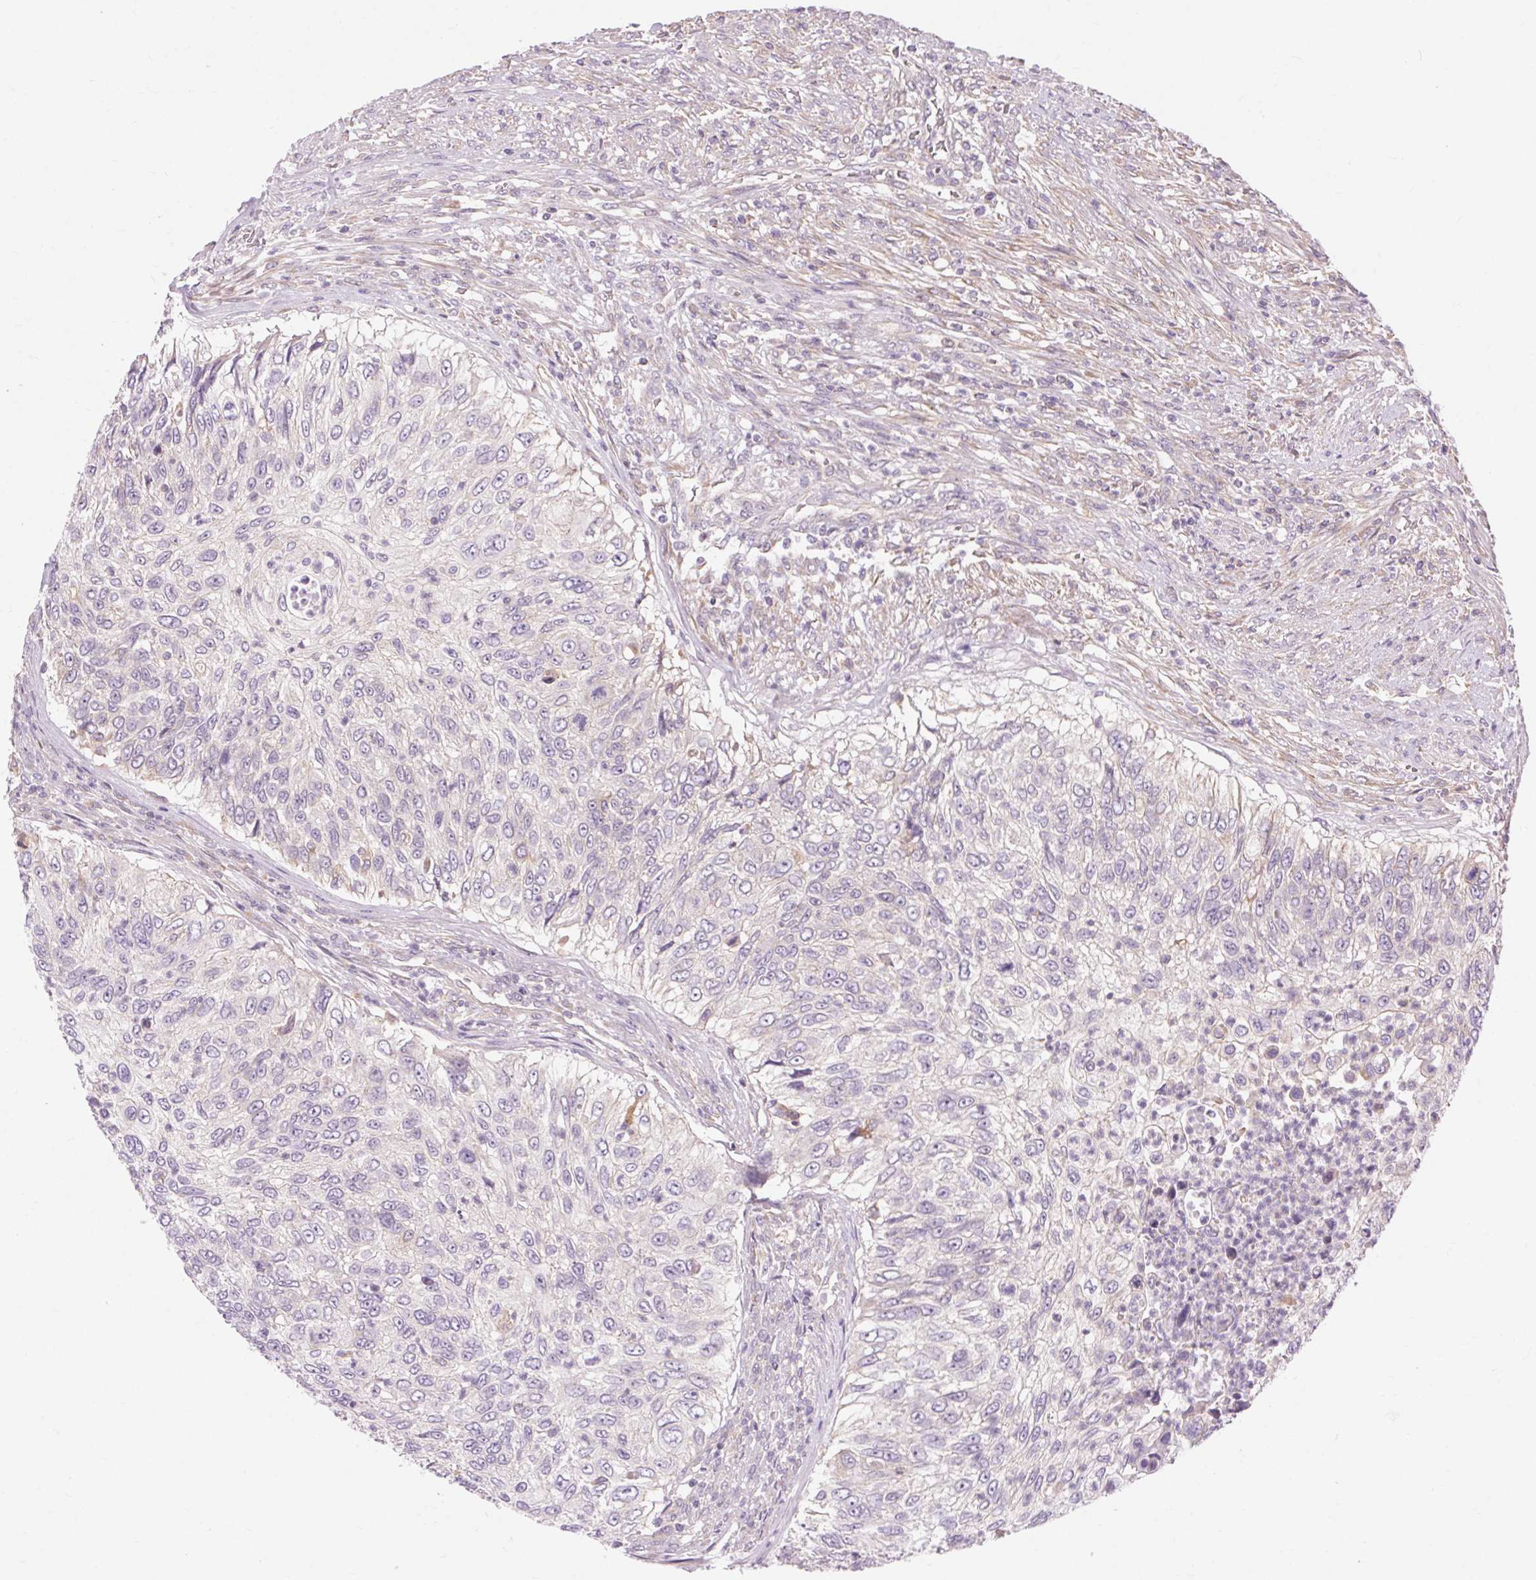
{"staining": {"intensity": "negative", "quantity": "none", "location": "none"}, "tissue": "urothelial cancer", "cell_type": "Tumor cells", "image_type": "cancer", "snomed": [{"axis": "morphology", "description": "Urothelial carcinoma, High grade"}, {"axis": "topography", "description": "Urinary bladder"}], "caption": "Immunohistochemical staining of human urothelial cancer exhibits no significant positivity in tumor cells. Brightfield microscopy of IHC stained with DAB (3,3'-diaminobenzidine) (brown) and hematoxylin (blue), captured at high magnification.", "gene": "TM6SF1", "patient": {"sex": "female", "age": 60}}